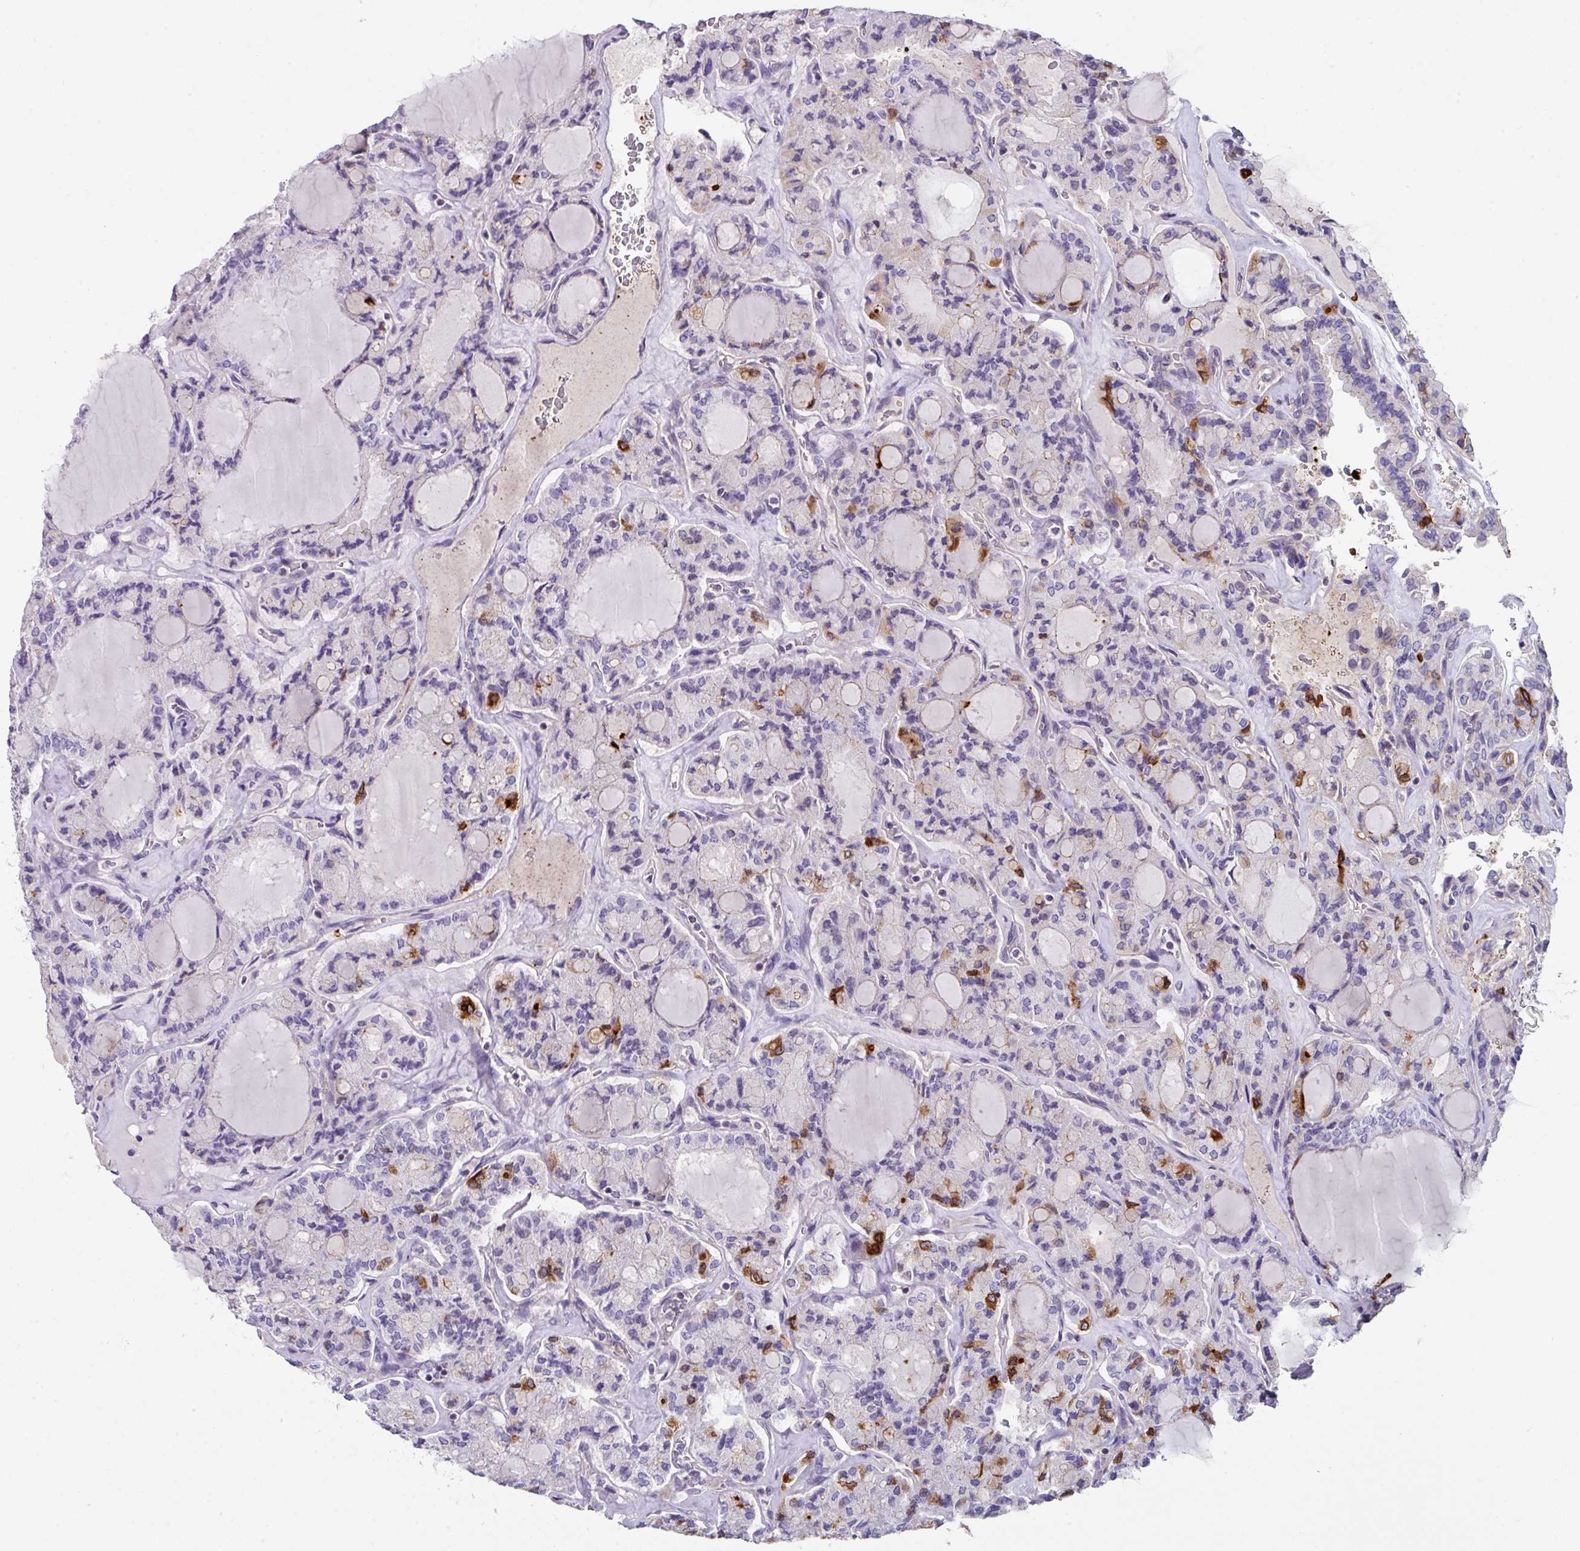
{"staining": {"intensity": "strong", "quantity": "<25%", "location": "cytoplasmic/membranous"}, "tissue": "thyroid cancer", "cell_type": "Tumor cells", "image_type": "cancer", "snomed": [{"axis": "morphology", "description": "Papillary adenocarcinoma, NOS"}, {"axis": "topography", "description": "Thyroid gland"}], "caption": "The photomicrograph exhibits a brown stain indicating the presence of a protein in the cytoplasmic/membranous of tumor cells in papillary adenocarcinoma (thyroid).", "gene": "DCAF12L2", "patient": {"sex": "male", "age": 87}}